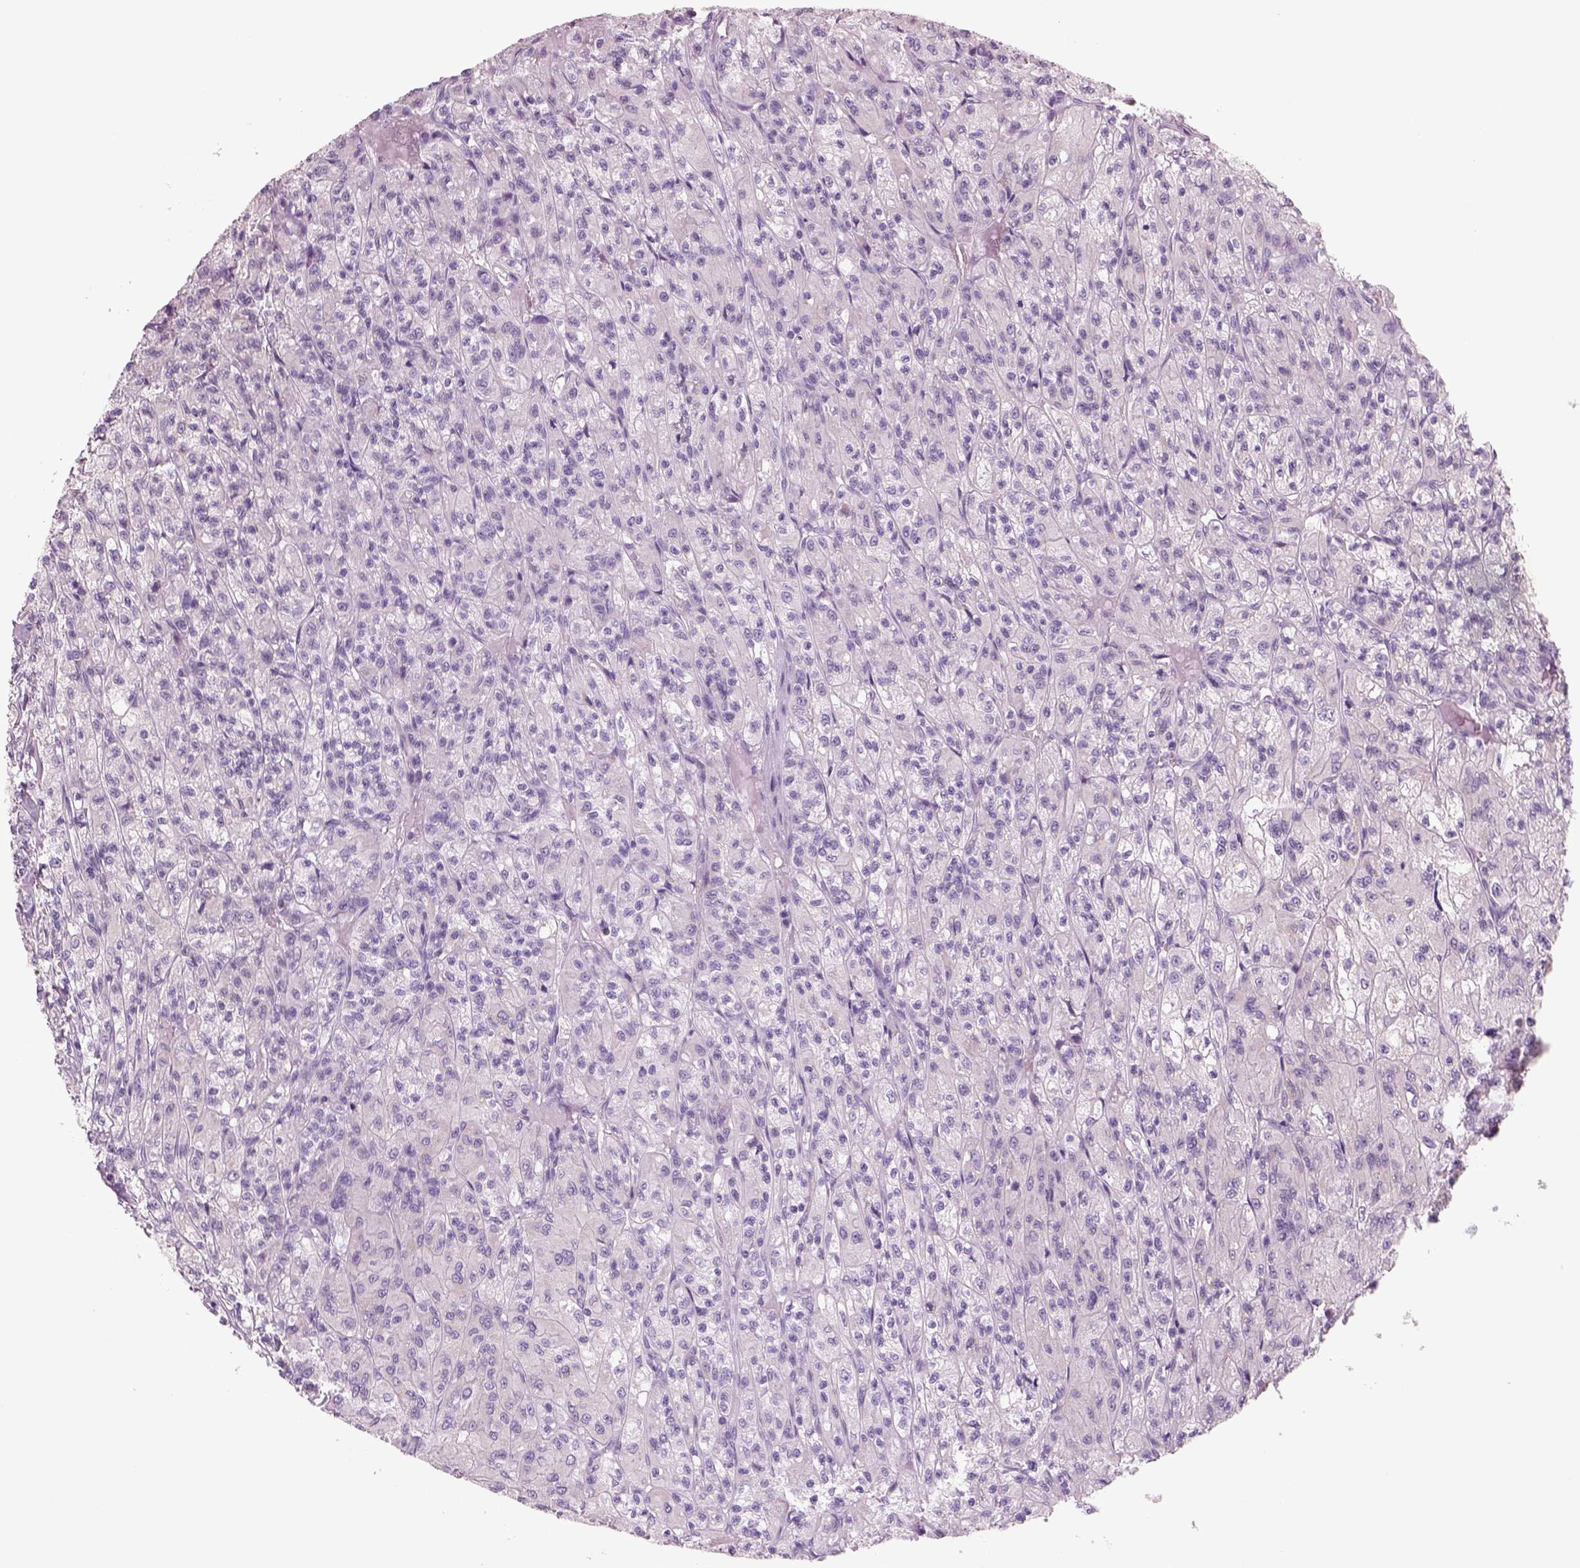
{"staining": {"intensity": "negative", "quantity": "none", "location": "none"}, "tissue": "renal cancer", "cell_type": "Tumor cells", "image_type": "cancer", "snomed": [{"axis": "morphology", "description": "Adenocarcinoma, NOS"}, {"axis": "topography", "description": "Kidney"}], "caption": "The IHC histopathology image has no significant positivity in tumor cells of renal adenocarcinoma tissue. The staining is performed using DAB brown chromogen with nuclei counter-stained in using hematoxylin.", "gene": "RHO", "patient": {"sex": "female", "age": 70}}